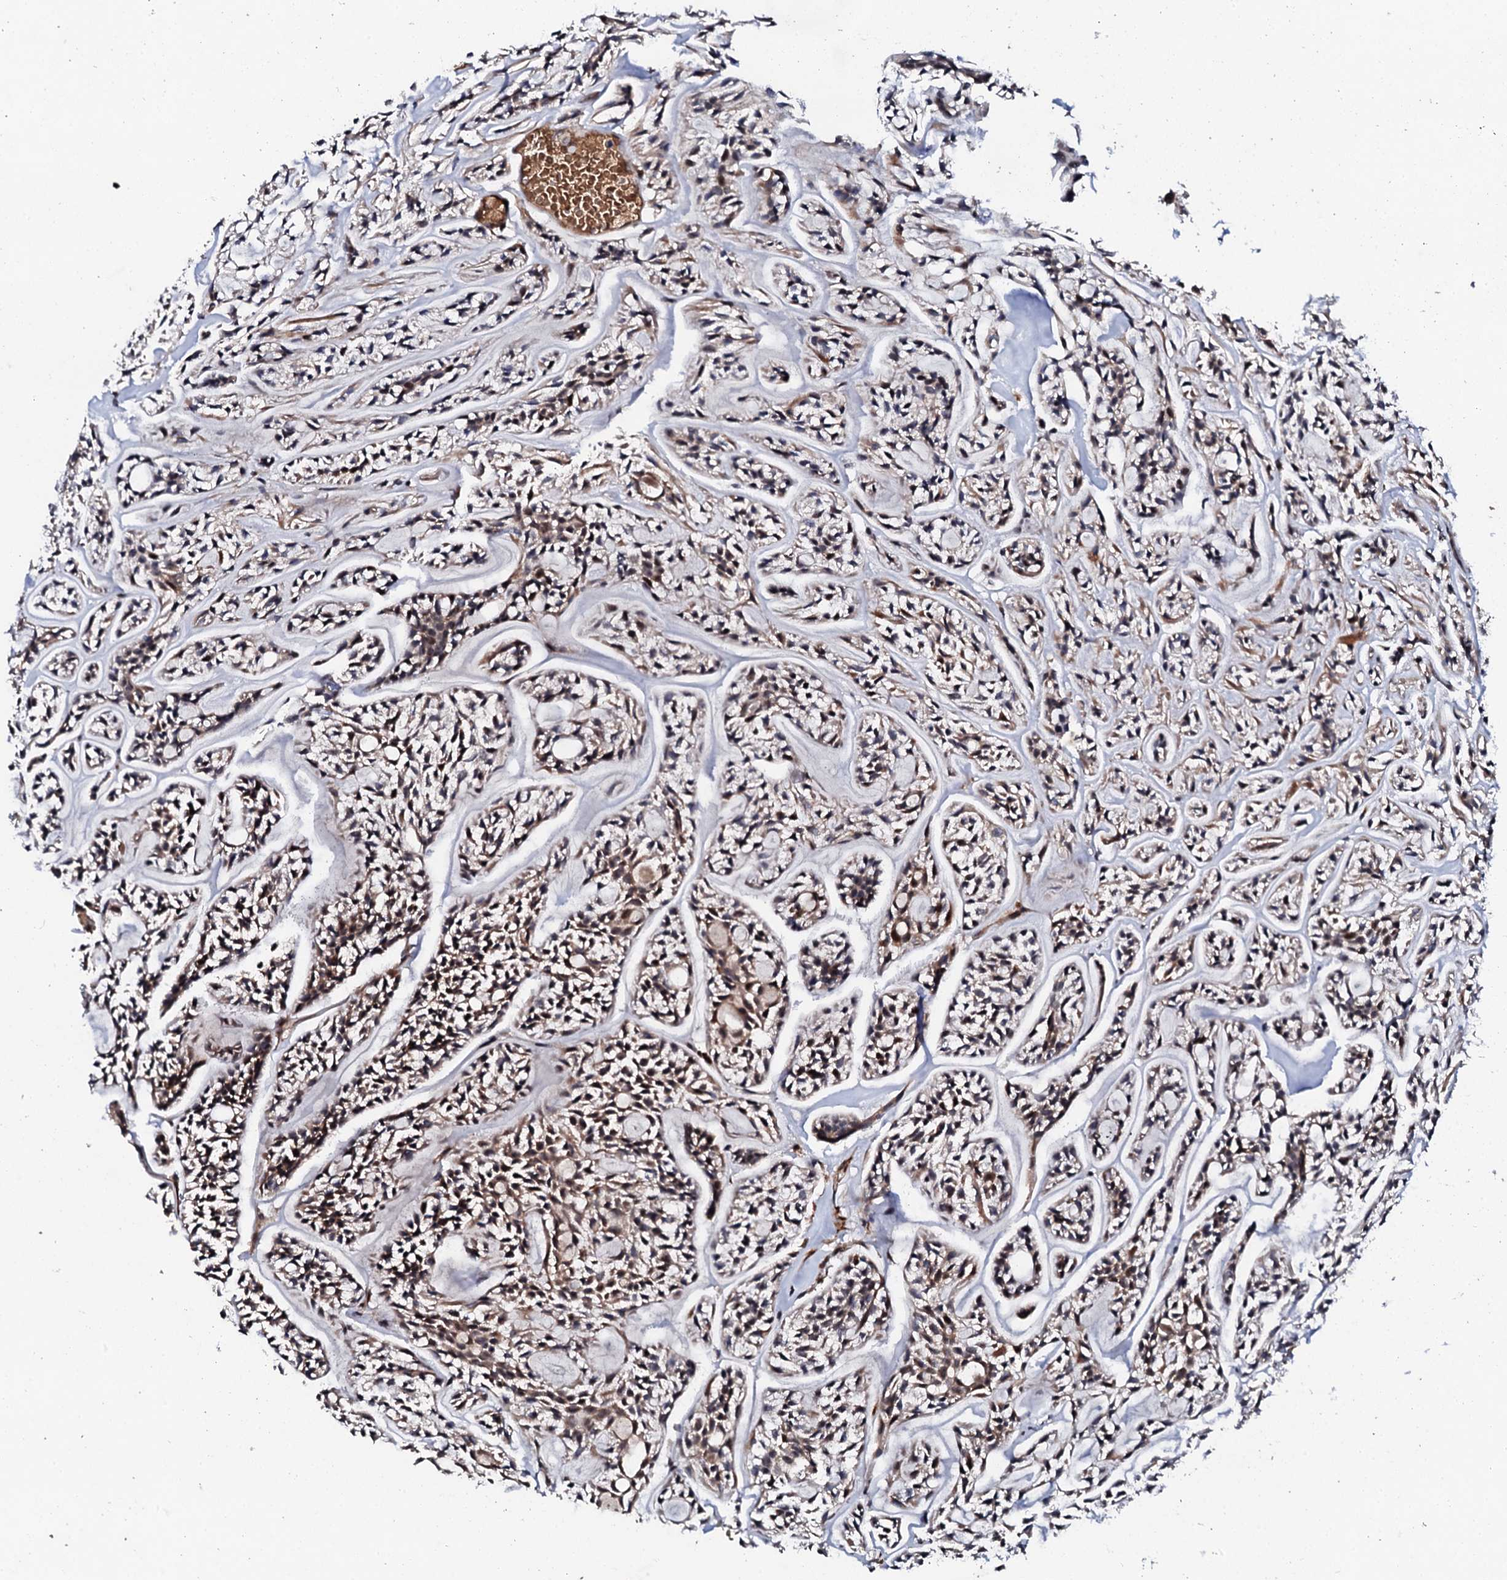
{"staining": {"intensity": "weak", "quantity": "25%-75%", "location": "cytoplasmic/membranous"}, "tissue": "head and neck cancer", "cell_type": "Tumor cells", "image_type": "cancer", "snomed": [{"axis": "morphology", "description": "Adenocarcinoma, NOS"}, {"axis": "topography", "description": "Salivary gland"}, {"axis": "topography", "description": "Head-Neck"}], "caption": "The histopathology image displays immunohistochemical staining of head and neck cancer (adenocarcinoma). There is weak cytoplasmic/membranous expression is identified in about 25%-75% of tumor cells.", "gene": "FAM111A", "patient": {"sex": "male", "age": 55}}